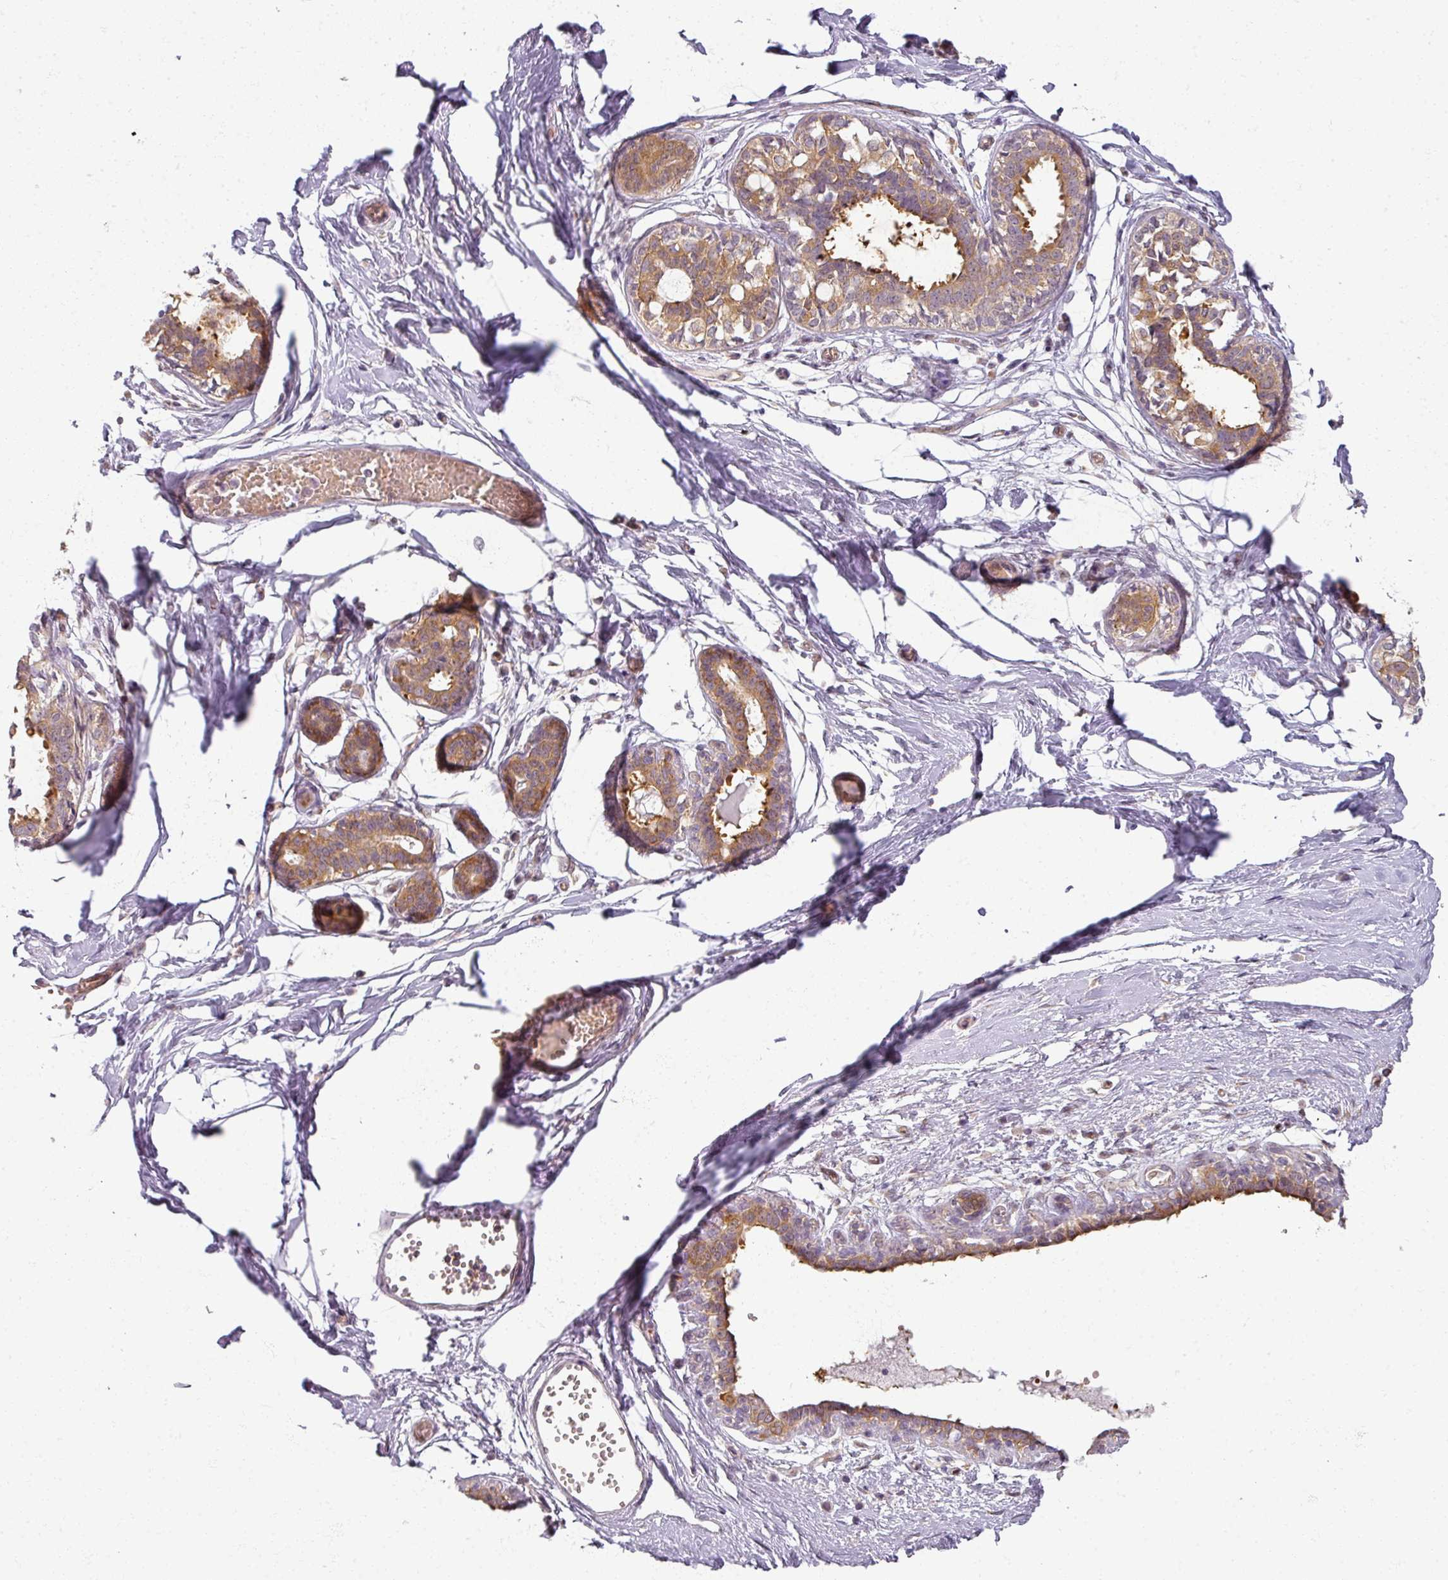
{"staining": {"intensity": "negative", "quantity": "none", "location": "none"}, "tissue": "breast", "cell_type": "Adipocytes", "image_type": "normal", "snomed": [{"axis": "morphology", "description": "Normal tissue, NOS"}, {"axis": "topography", "description": "Breast"}], "caption": "The micrograph displays no significant staining in adipocytes of breast. The staining is performed using DAB brown chromogen with nuclei counter-stained in using hematoxylin.", "gene": "AGPAT4", "patient": {"sex": "female", "age": 45}}